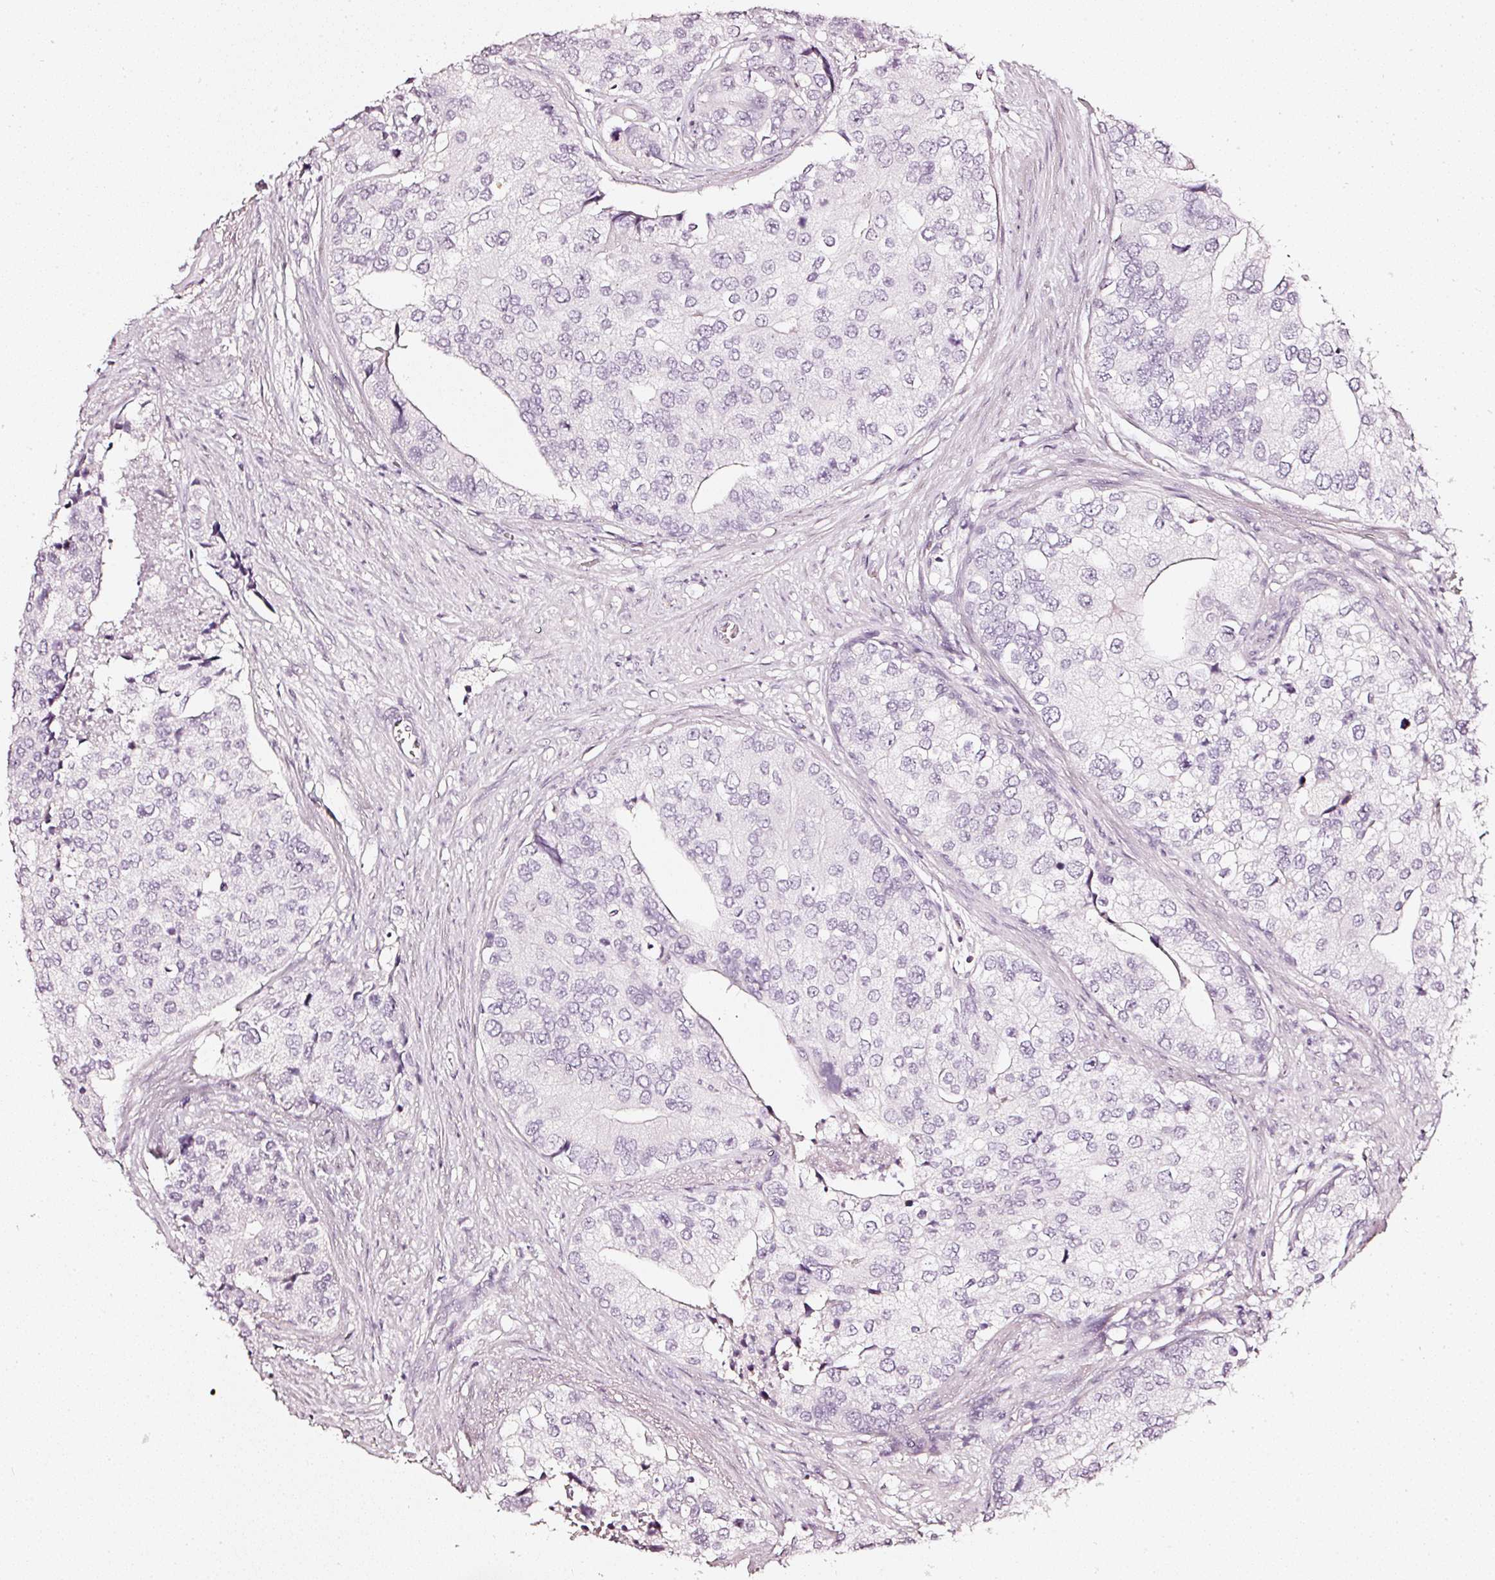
{"staining": {"intensity": "negative", "quantity": "none", "location": "none"}, "tissue": "prostate cancer", "cell_type": "Tumor cells", "image_type": "cancer", "snomed": [{"axis": "morphology", "description": "Adenocarcinoma, High grade"}, {"axis": "topography", "description": "Prostate"}], "caption": "Immunohistochemical staining of human prostate high-grade adenocarcinoma exhibits no significant expression in tumor cells. (Stains: DAB (3,3'-diaminobenzidine) immunohistochemistry with hematoxylin counter stain, Microscopy: brightfield microscopy at high magnification).", "gene": "CNP", "patient": {"sex": "male", "age": 62}}